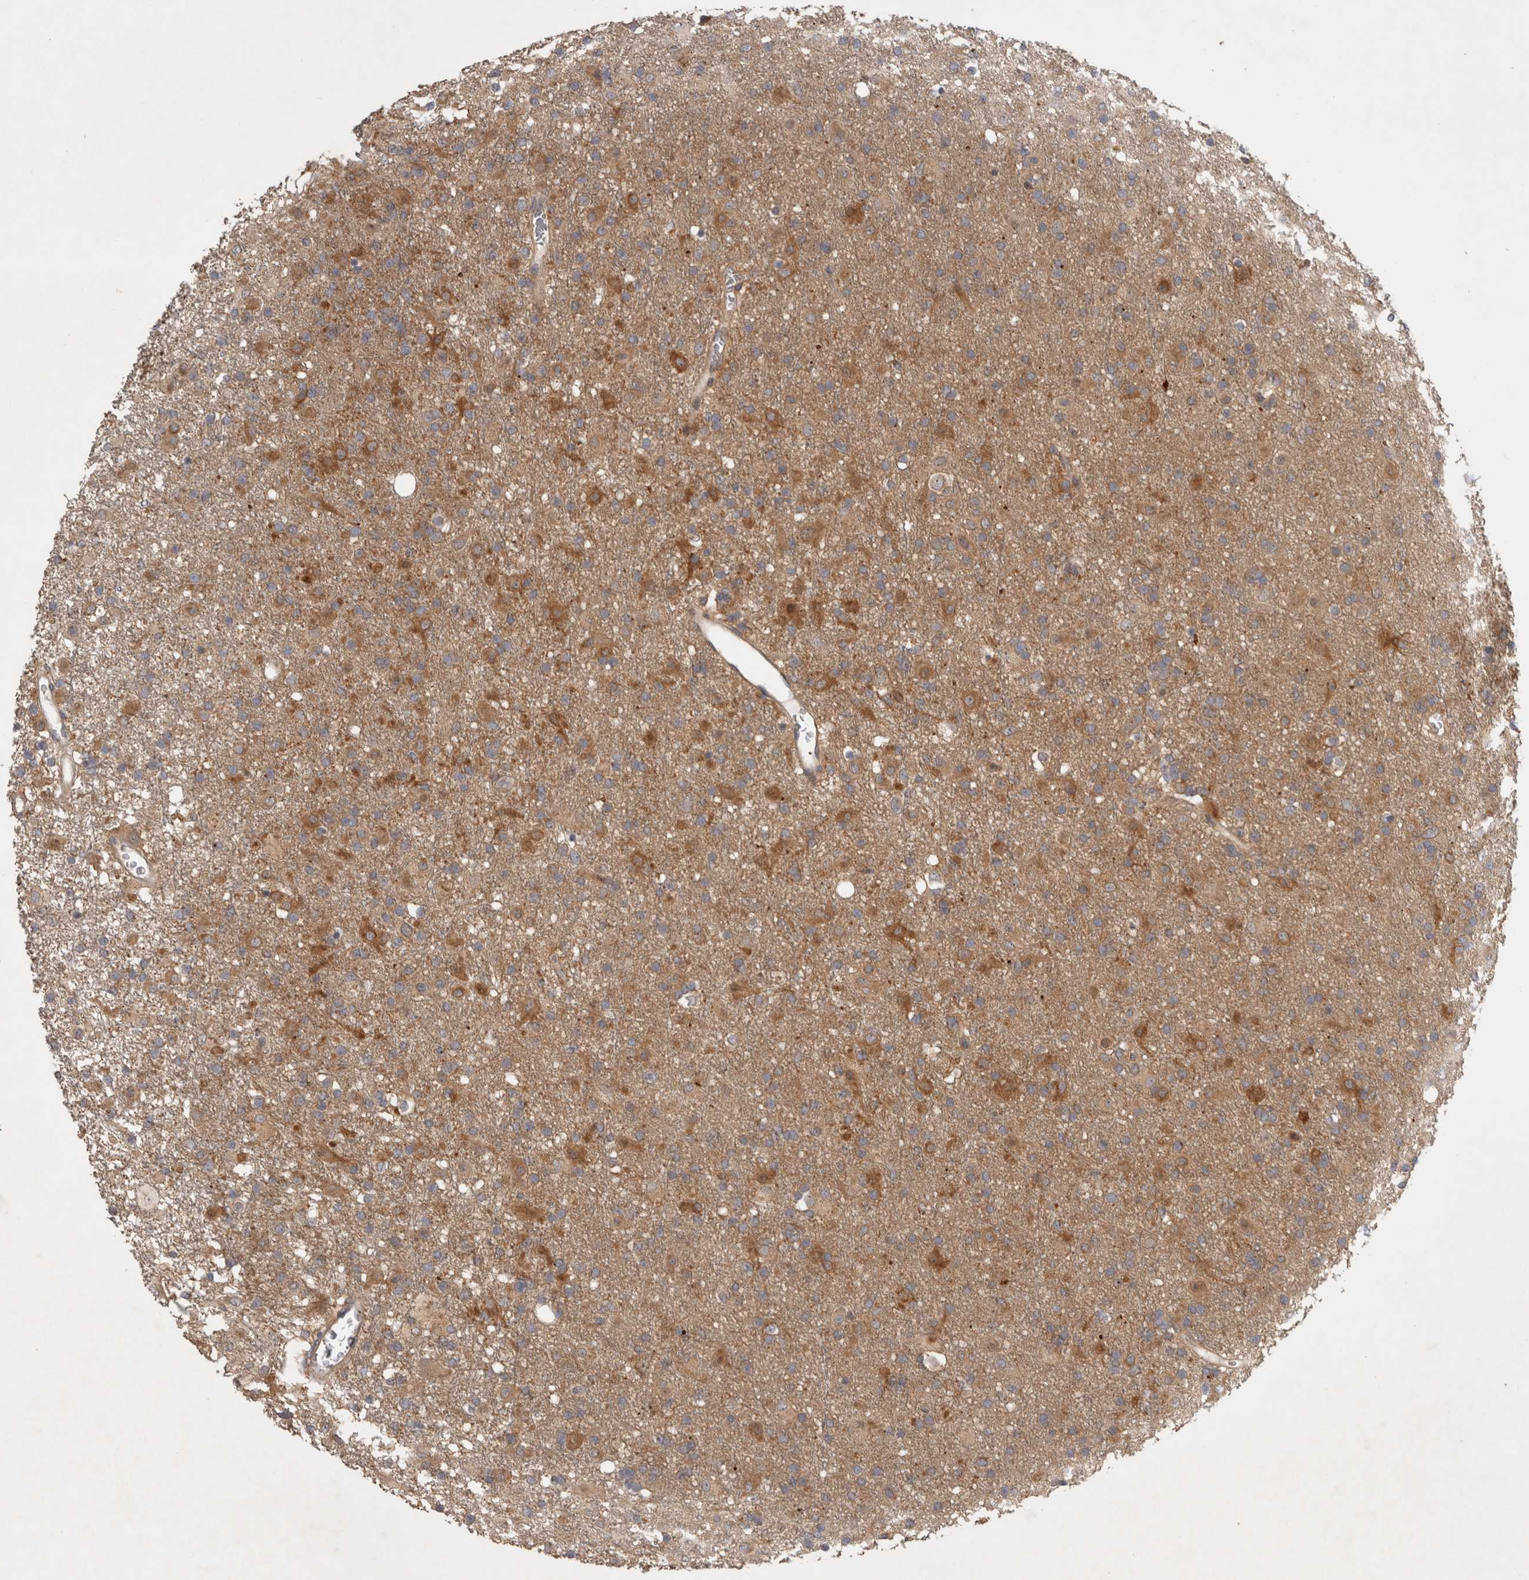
{"staining": {"intensity": "moderate", "quantity": ">75%", "location": "cytoplasmic/membranous"}, "tissue": "glioma", "cell_type": "Tumor cells", "image_type": "cancer", "snomed": [{"axis": "morphology", "description": "Glioma, malignant, Low grade"}, {"axis": "topography", "description": "Brain"}], "caption": "Immunohistochemistry (IHC) histopathology image of neoplastic tissue: human malignant glioma (low-grade) stained using immunohistochemistry (IHC) shows medium levels of moderate protein expression localized specifically in the cytoplasmic/membranous of tumor cells, appearing as a cytoplasmic/membranous brown color.", "gene": "VEPH1", "patient": {"sex": "male", "age": 65}}